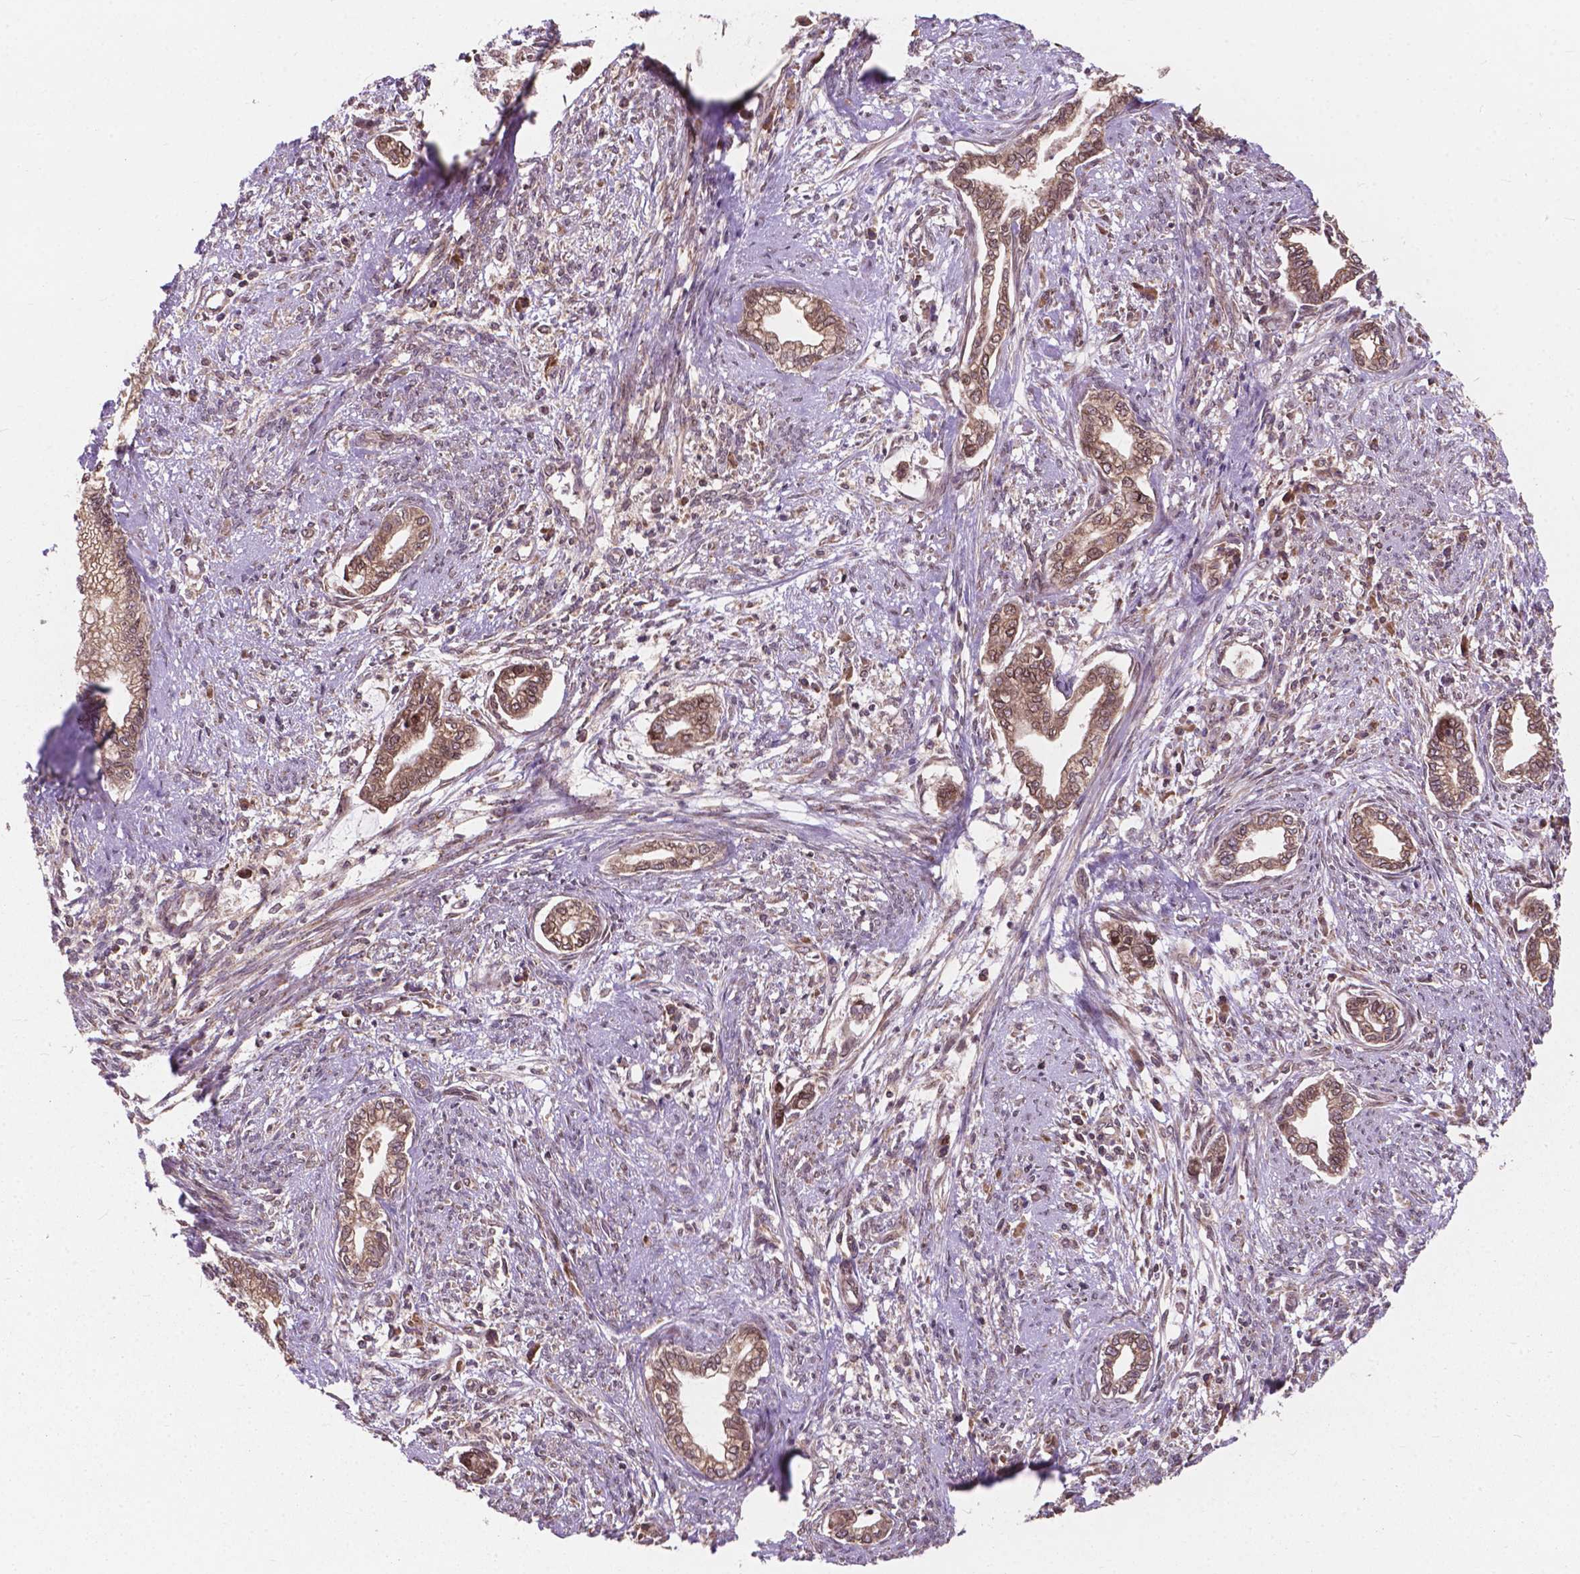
{"staining": {"intensity": "moderate", "quantity": ">75%", "location": "cytoplasmic/membranous"}, "tissue": "cervical cancer", "cell_type": "Tumor cells", "image_type": "cancer", "snomed": [{"axis": "morphology", "description": "Adenocarcinoma, NOS"}, {"axis": "topography", "description": "Cervix"}], "caption": "This image displays IHC staining of cervical cancer (adenocarcinoma), with medium moderate cytoplasmic/membranous staining in approximately >75% of tumor cells.", "gene": "MRPL33", "patient": {"sex": "female", "age": 62}}